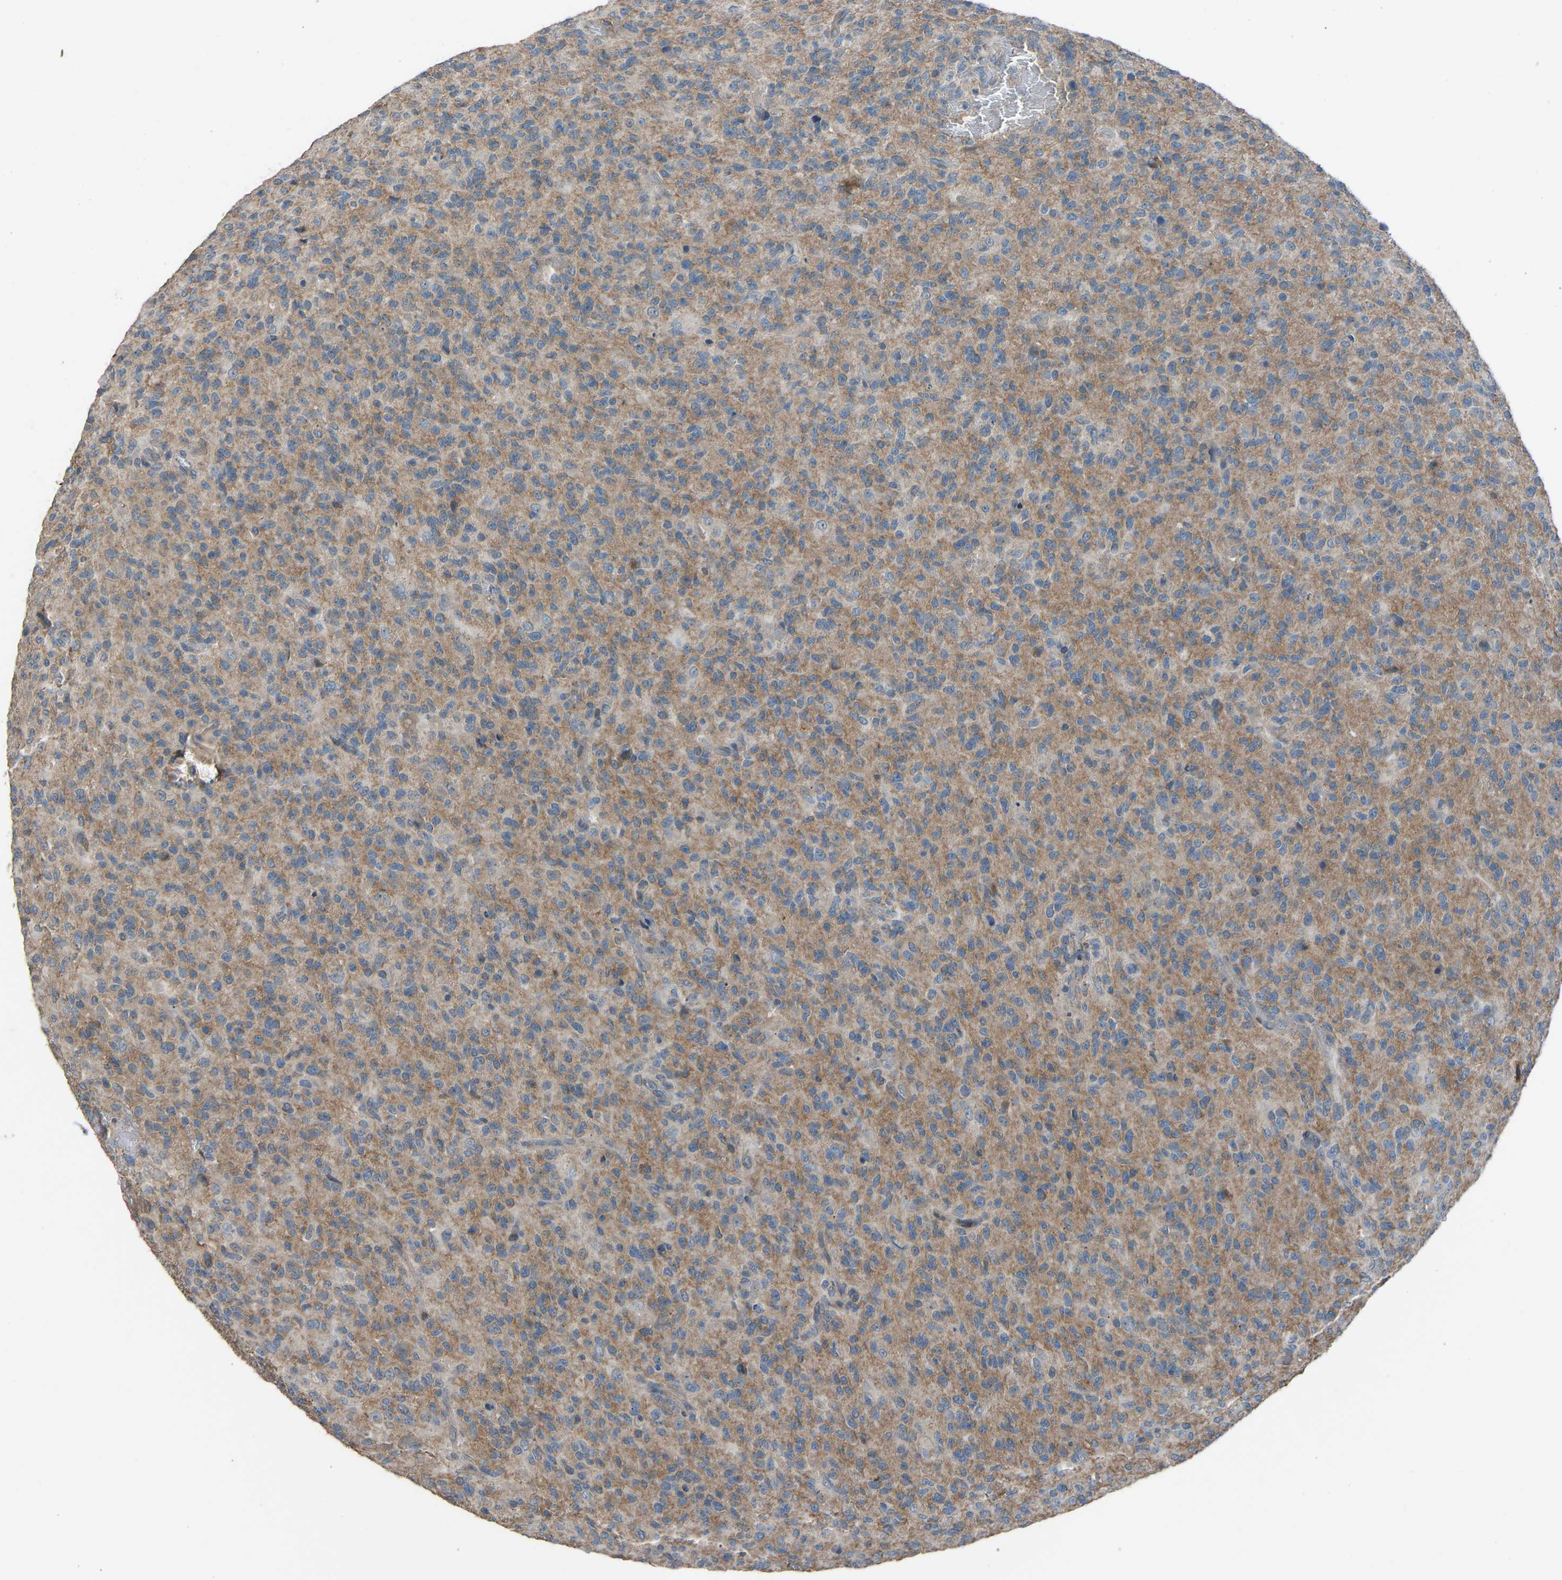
{"staining": {"intensity": "moderate", "quantity": ">75%", "location": "cytoplasmic/membranous"}, "tissue": "glioma", "cell_type": "Tumor cells", "image_type": "cancer", "snomed": [{"axis": "morphology", "description": "Glioma, malignant, High grade"}, {"axis": "topography", "description": "Brain"}], "caption": "Immunohistochemistry of high-grade glioma (malignant) demonstrates medium levels of moderate cytoplasmic/membranous positivity in about >75% of tumor cells.", "gene": "TGFBR3", "patient": {"sex": "male", "age": 71}}